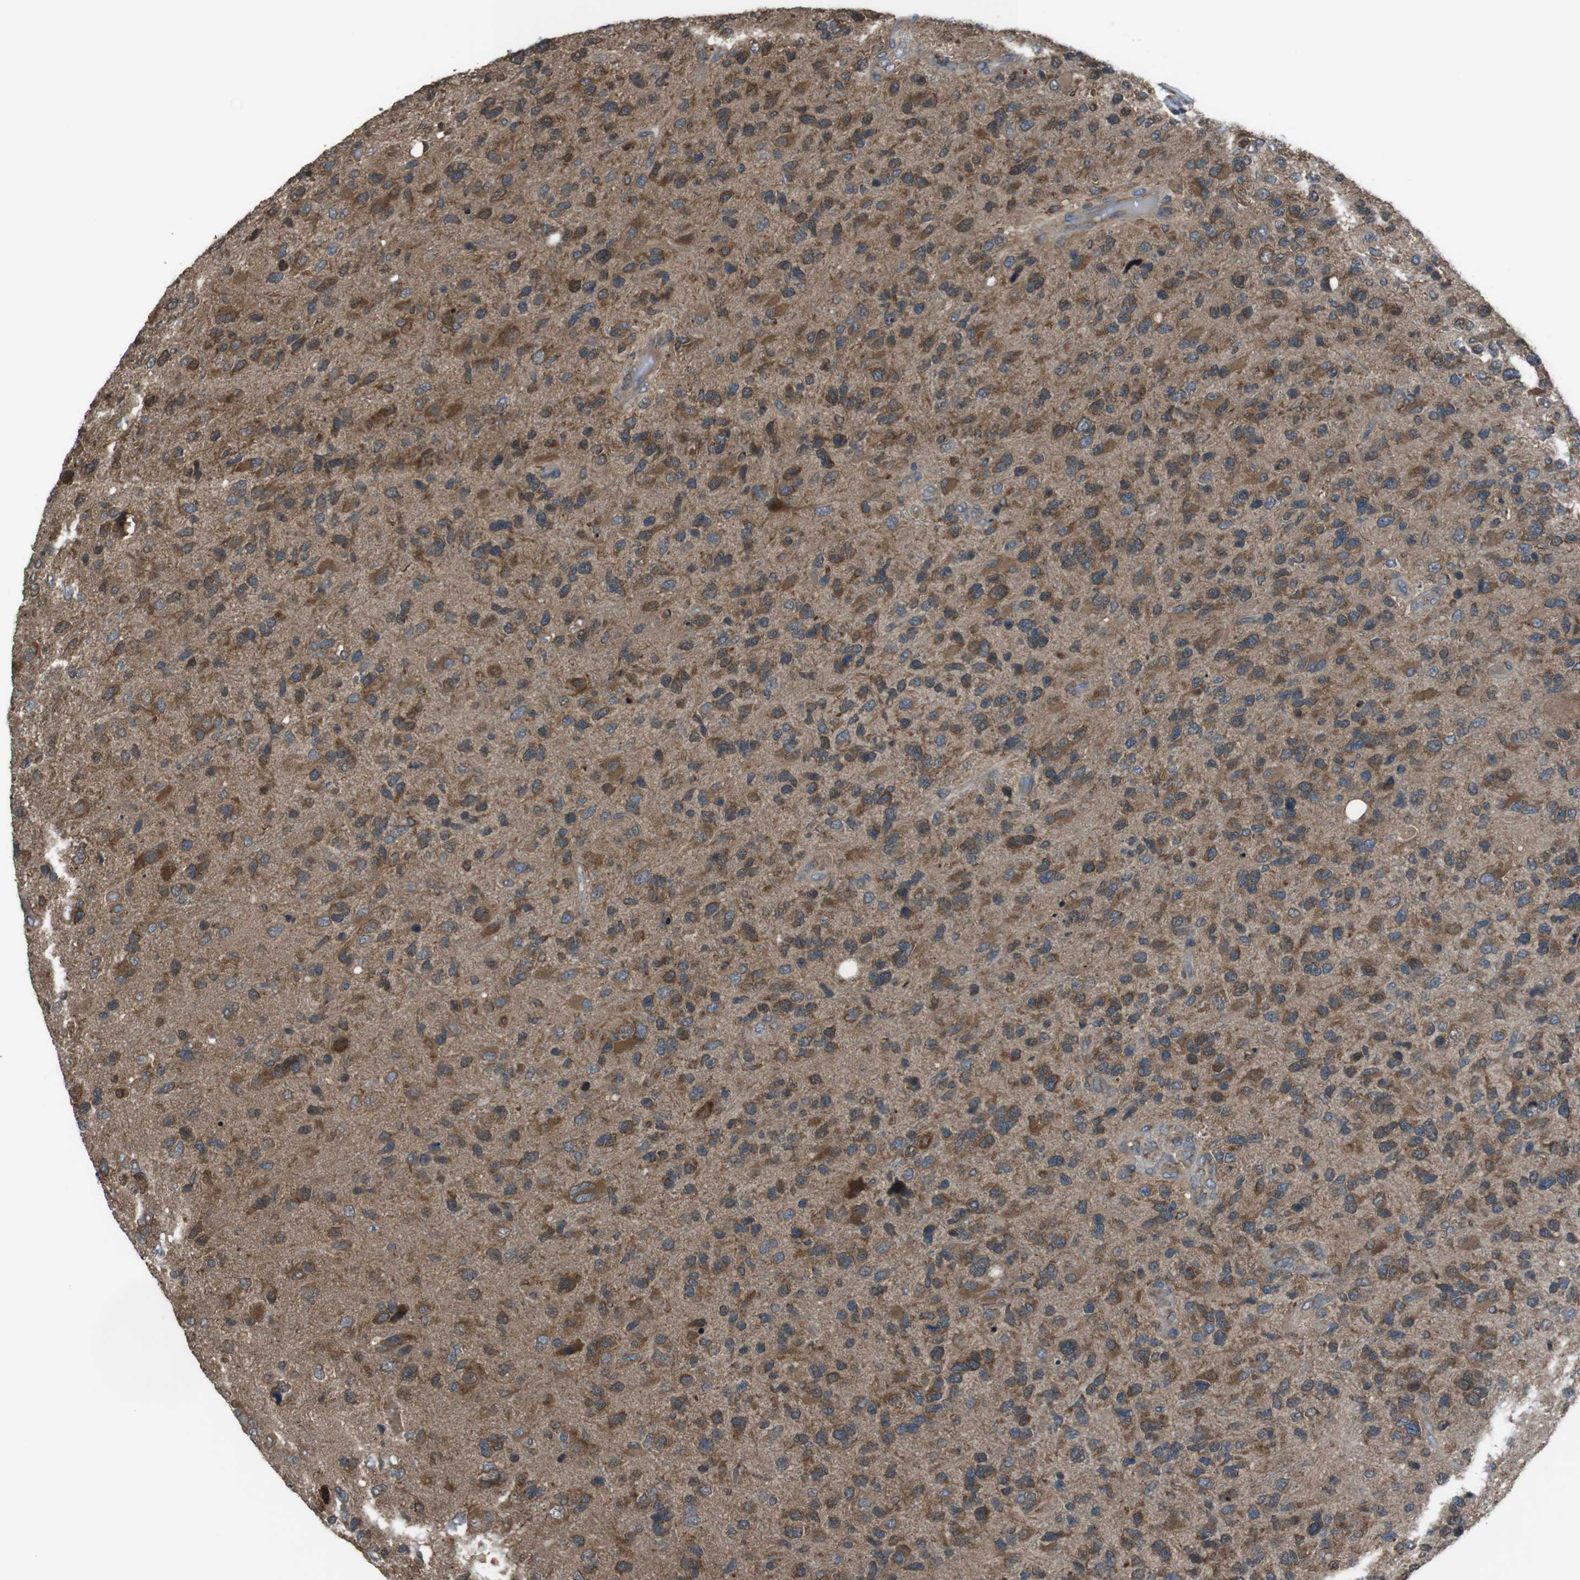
{"staining": {"intensity": "moderate", "quantity": ">75%", "location": "cytoplasmic/membranous"}, "tissue": "glioma", "cell_type": "Tumor cells", "image_type": "cancer", "snomed": [{"axis": "morphology", "description": "Glioma, malignant, High grade"}, {"axis": "topography", "description": "Brain"}], "caption": "High-power microscopy captured an immunohistochemistry histopathology image of malignant glioma (high-grade), revealing moderate cytoplasmic/membranous positivity in approximately >75% of tumor cells. (IHC, brightfield microscopy, high magnification).", "gene": "SSR3", "patient": {"sex": "female", "age": 58}}